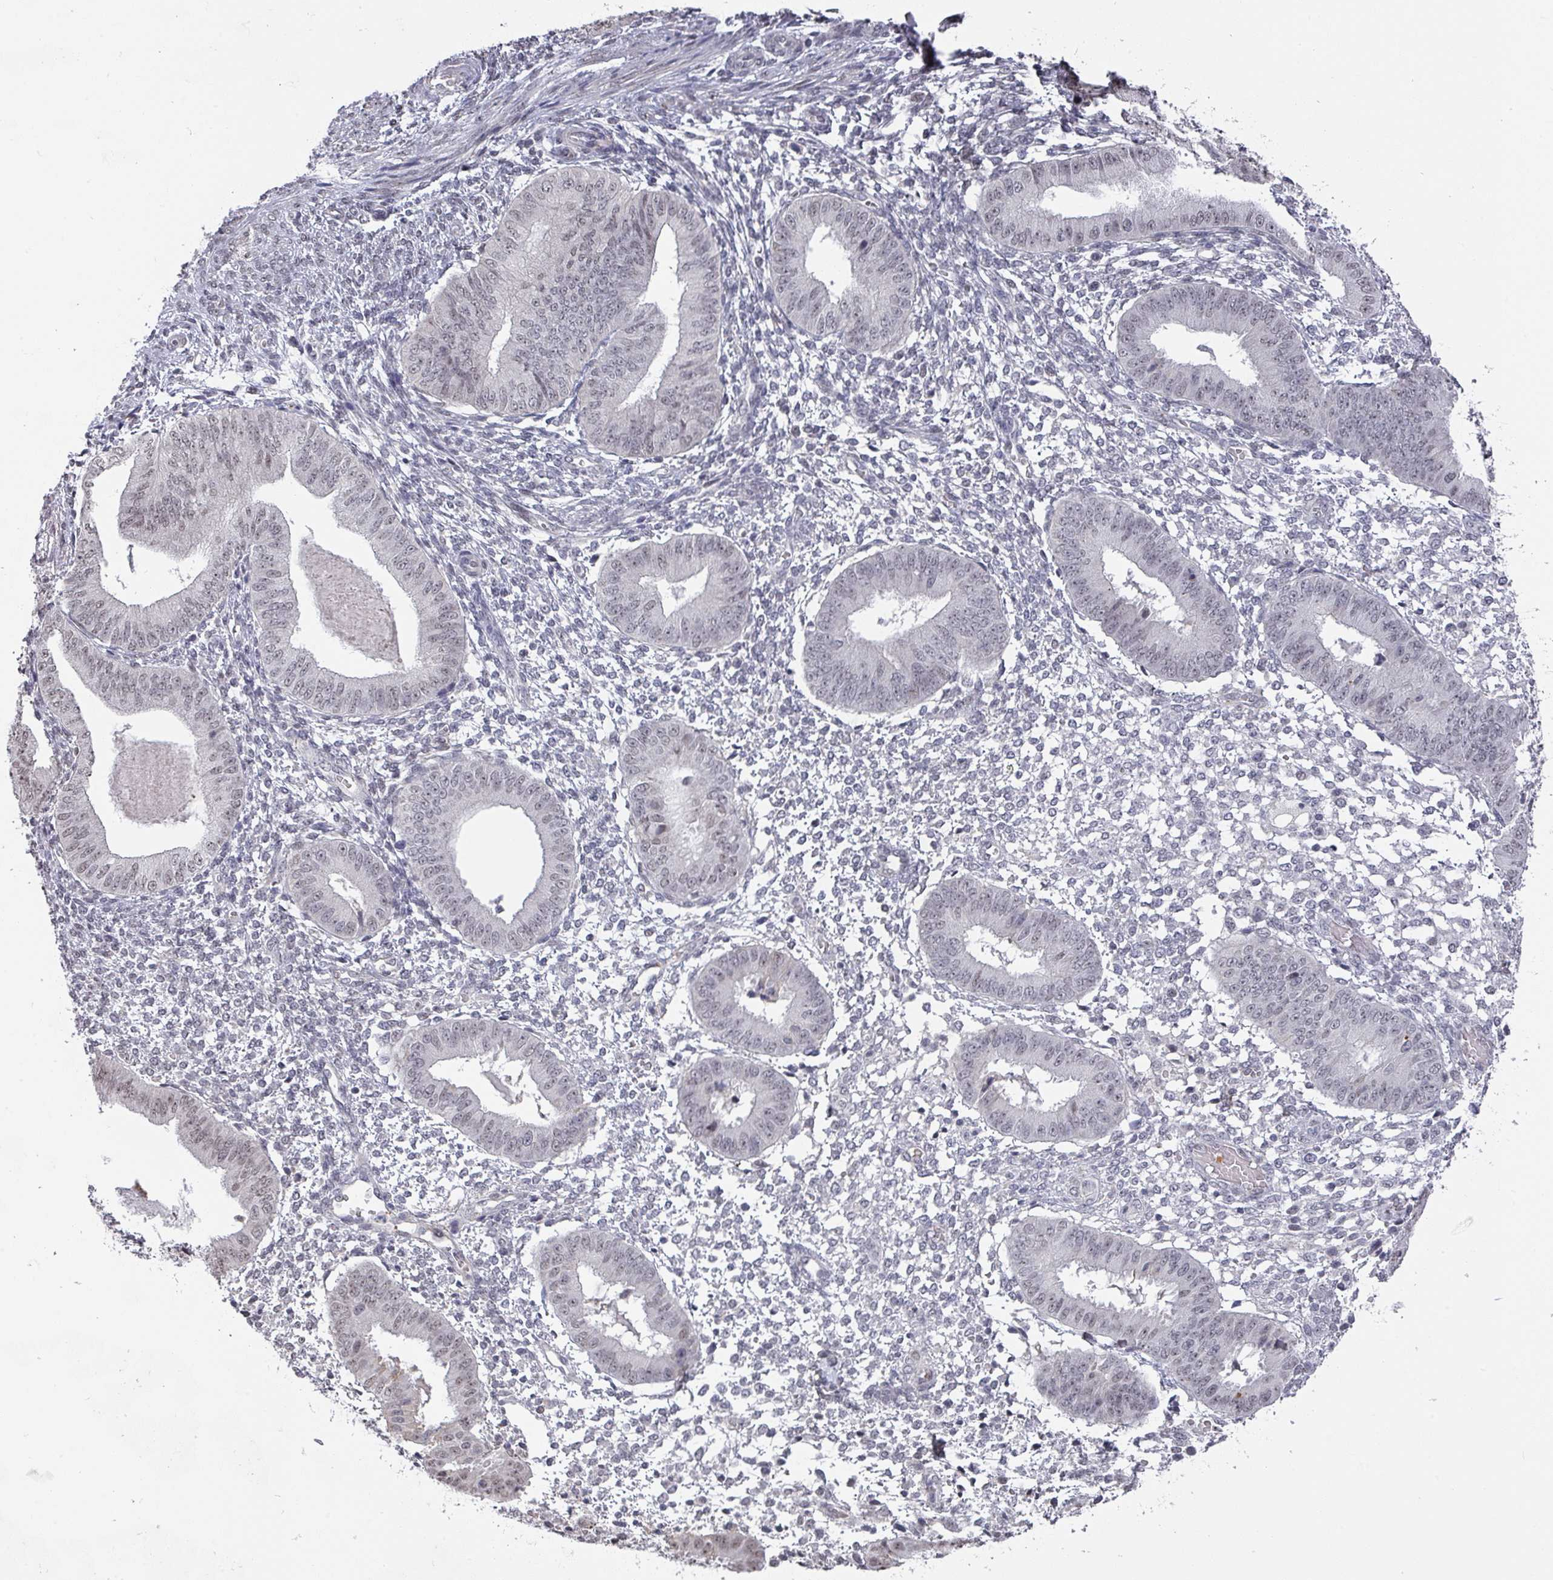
{"staining": {"intensity": "negative", "quantity": "none", "location": "none"}, "tissue": "endometrium", "cell_type": "Cells in endometrial stroma", "image_type": "normal", "snomed": [{"axis": "morphology", "description": "Normal tissue, NOS"}, {"axis": "topography", "description": "Endometrium"}], "caption": "Cells in endometrial stroma are negative for brown protein staining in unremarkable endometrium. Brightfield microscopy of IHC stained with DAB (brown) and hematoxylin (blue), captured at high magnification.", "gene": "ZNF654", "patient": {"sex": "female", "age": 49}}